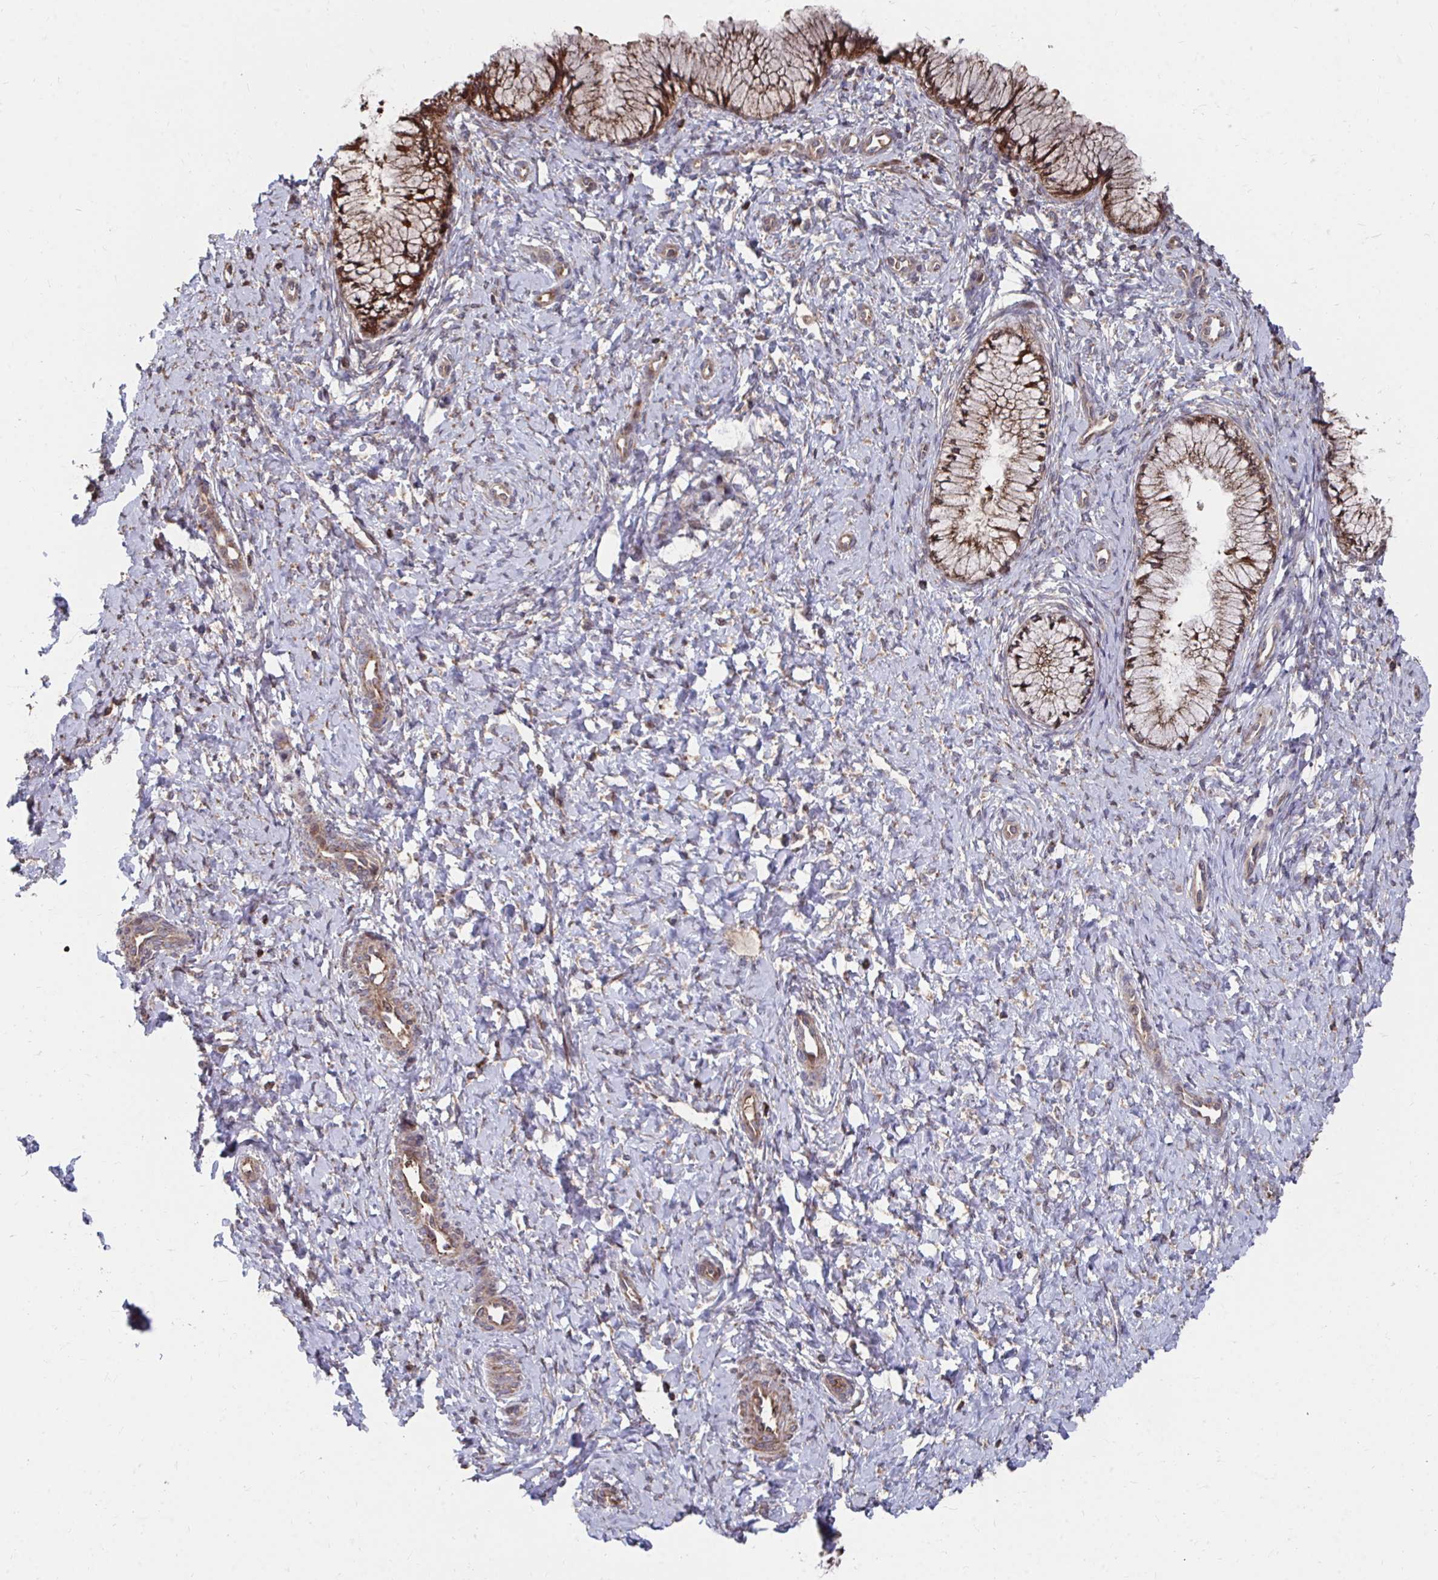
{"staining": {"intensity": "moderate", "quantity": ">75%", "location": "cytoplasmic/membranous"}, "tissue": "cervix", "cell_type": "Glandular cells", "image_type": "normal", "snomed": [{"axis": "morphology", "description": "Normal tissue, NOS"}, {"axis": "topography", "description": "Cervix"}], "caption": "Immunohistochemistry (IHC) image of unremarkable cervix: human cervix stained using immunohistochemistry demonstrates medium levels of moderate protein expression localized specifically in the cytoplasmic/membranous of glandular cells, appearing as a cytoplasmic/membranous brown color.", "gene": "FAM89A", "patient": {"sex": "female", "age": 37}}